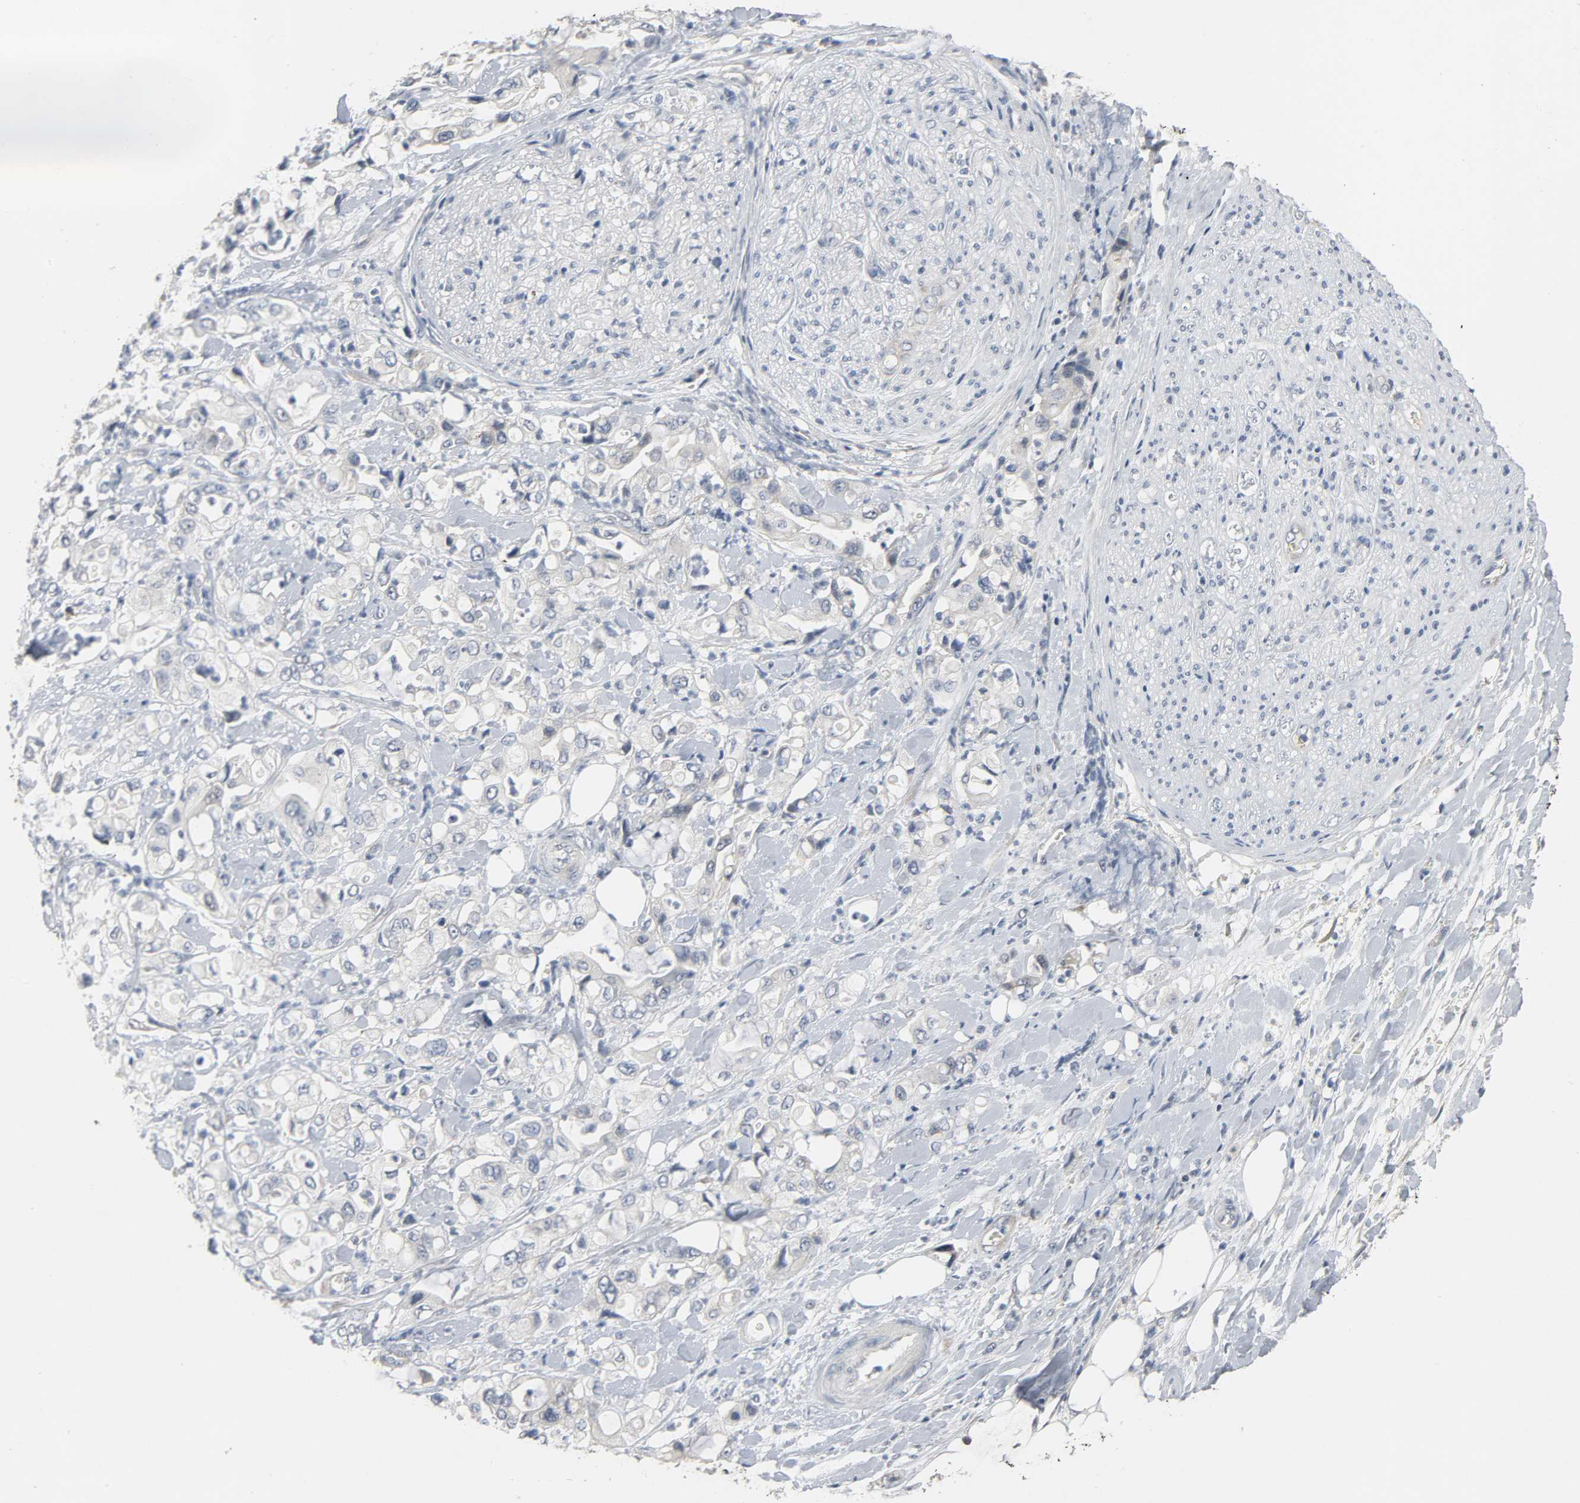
{"staining": {"intensity": "negative", "quantity": "none", "location": "none"}, "tissue": "pancreatic cancer", "cell_type": "Tumor cells", "image_type": "cancer", "snomed": [{"axis": "morphology", "description": "Adenocarcinoma, NOS"}, {"axis": "topography", "description": "Pancreas"}], "caption": "Tumor cells are negative for brown protein staining in pancreatic cancer (adenocarcinoma).", "gene": "CD4", "patient": {"sex": "male", "age": 70}}